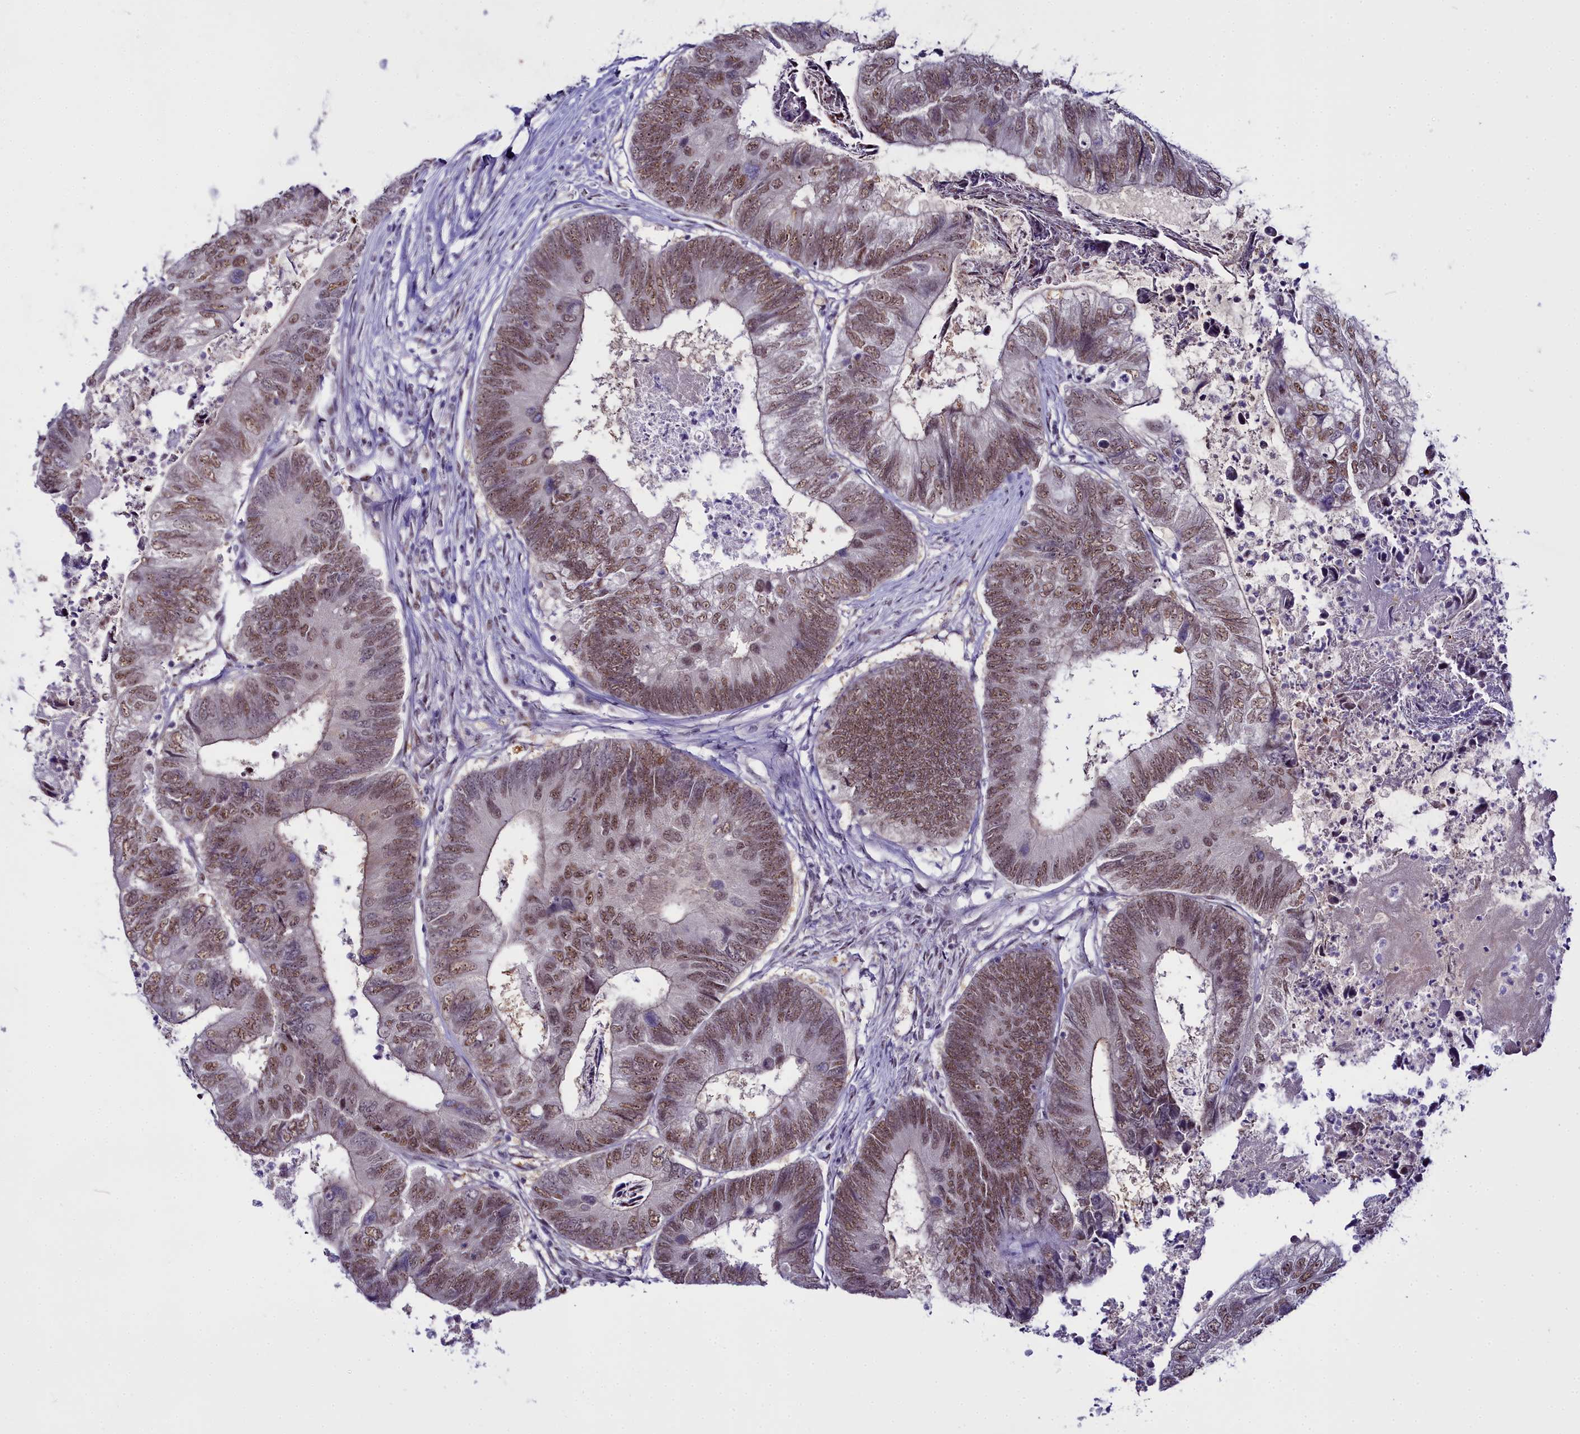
{"staining": {"intensity": "moderate", "quantity": ">75%", "location": "nuclear"}, "tissue": "colorectal cancer", "cell_type": "Tumor cells", "image_type": "cancer", "snomed": [{"axis": "morphology", "description": "Adenocarcinoma, NOS"}, {"axis": "topography", "description": "Colon"}], "caption": "Immunohistochemistry (IHC) of colorectal cancer displays medium levels of moderate nuclear expression in about >75% of tumor cells. The staining is performed using DAB (3,3'-diaminobenzidine) brown chromogen to label protein expression. The nuclei are counter-stained blue using hematoxylin.", "gene": "RBM12", "patient": {"sex": "female", "age": 67}}